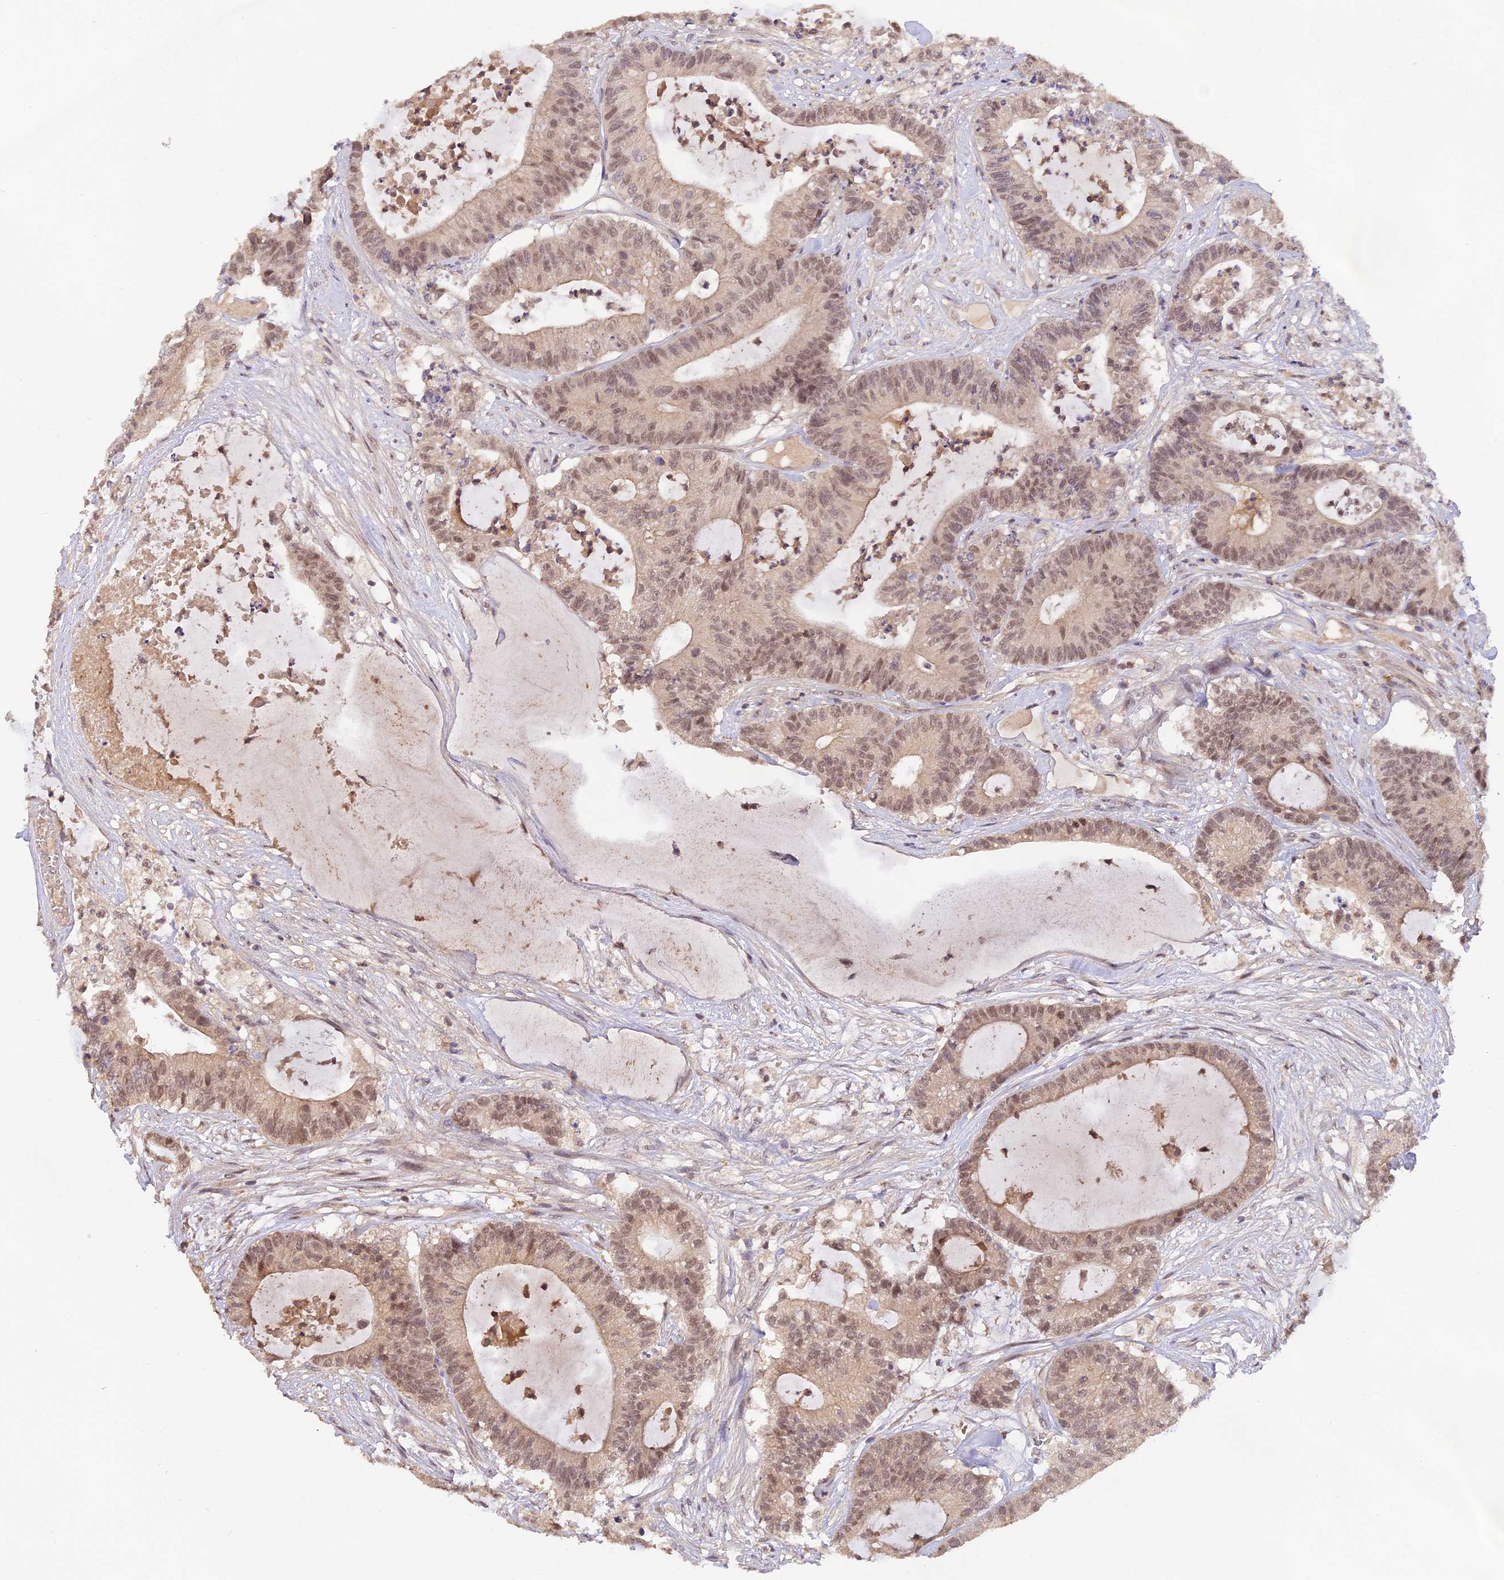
{"staining": {"intensity": "moderate", "quantity": ">75%", "location": "nuclear"}, "tissue": "colorectal cancer", "cell_type": "Tumor cells", "image_type": "cancer", "snomed": [{"axis": "morphology", "description": "Adenocarcinoma, NOS"}, {"axis": "topography", "description": "Colon"}], "caption": "Moderate nuclear expression is seen in approximately >75% of tumor cells in colorectal cancer.", "gene": "ZNF436", "patient": {"sex": "female", "age": 84}}